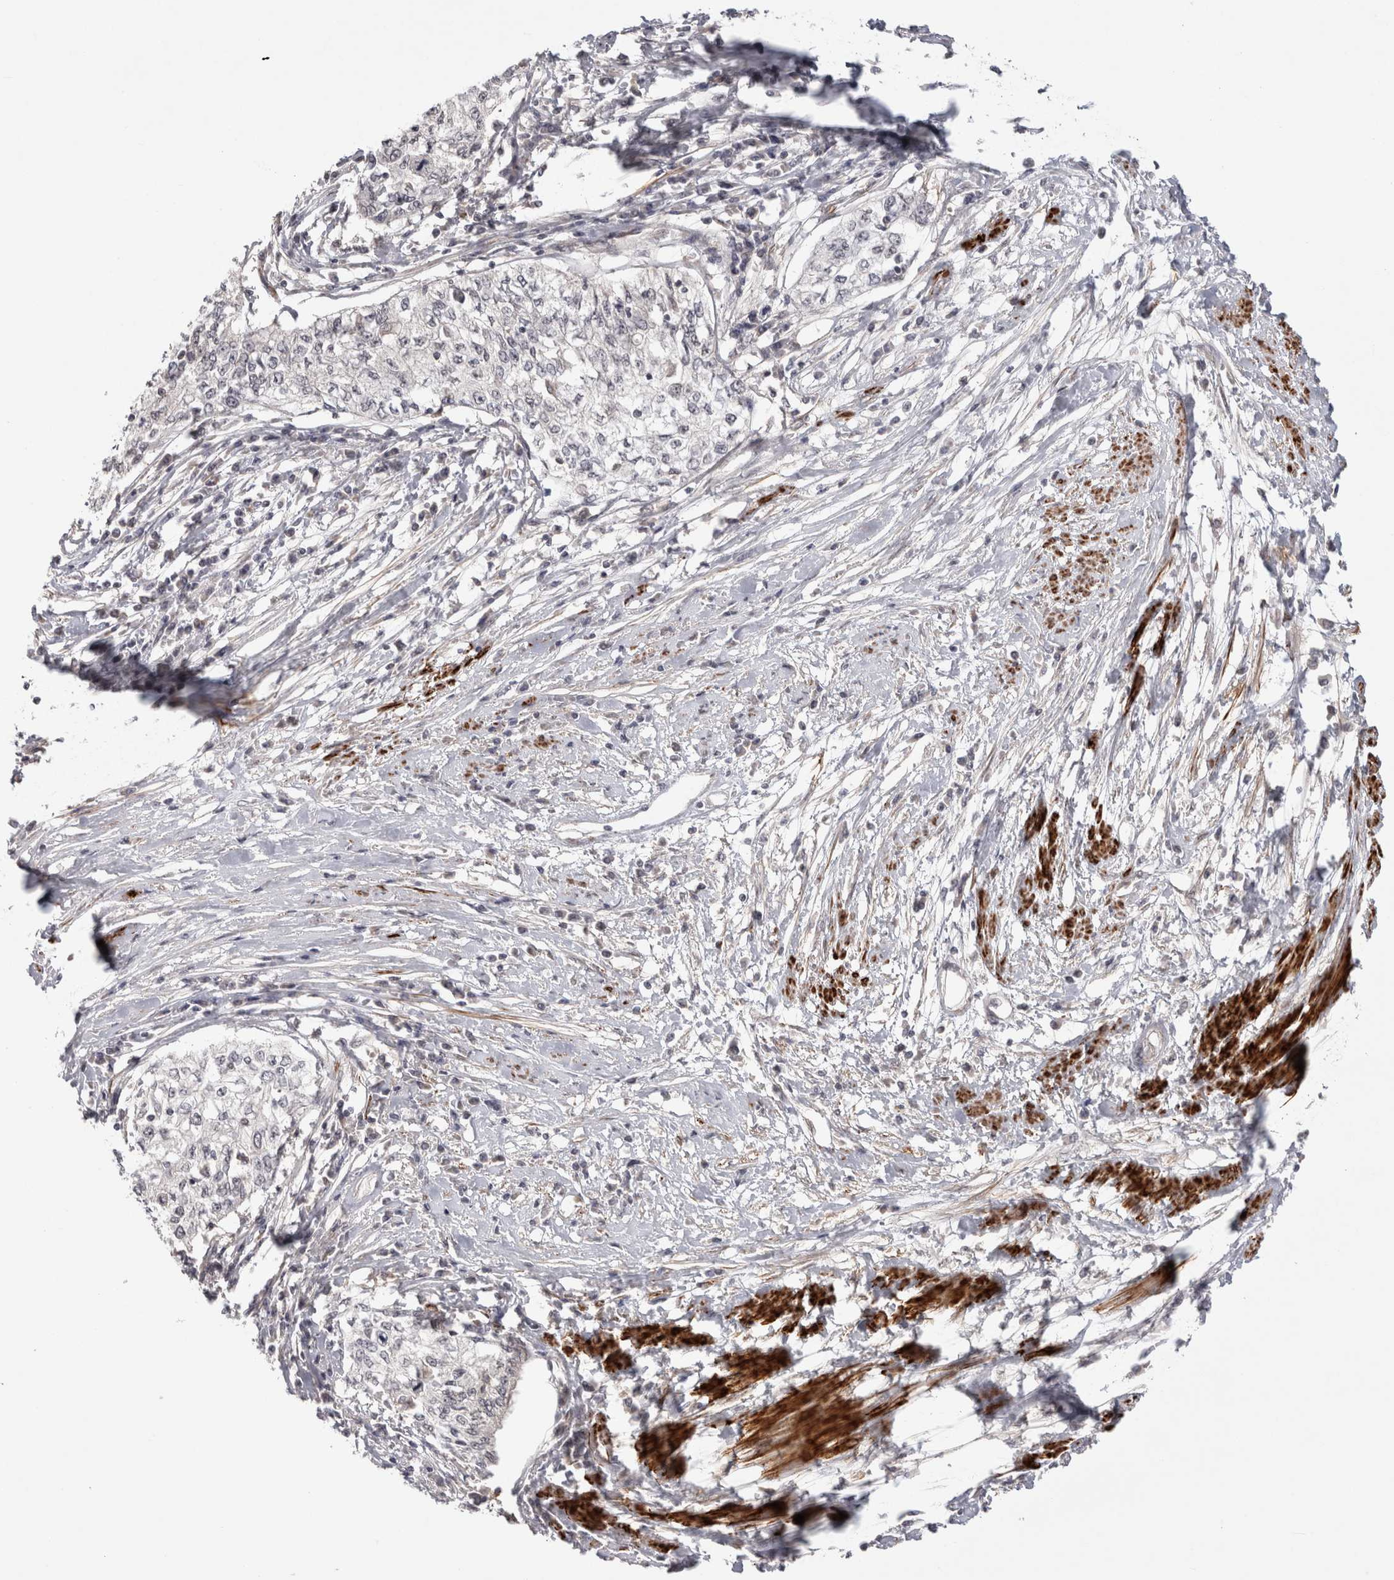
{"staining": {"intensity": "negative", "quantity": "none", "location": "none"}, "tissue": "cervical cancer", "cell_type": "Tumor cells", "image_type": "cancer", "snomed": [{"axis": "morphology", "description": "Squamous cell carcinoma, NOS"}, {"axis": "topography", "description": "Cervix"}], "caption": "A micrograph of squamous cell carcinoma (cervical) stained for a protein reveals no brown staining in tumor cells. Brightfield microscopy of IHC stained with DAB (brown) and hematoxylin (blue), captured at high magnification.", "gene": "ZNF318", "patient": {"sex": "female", "age": 57}}